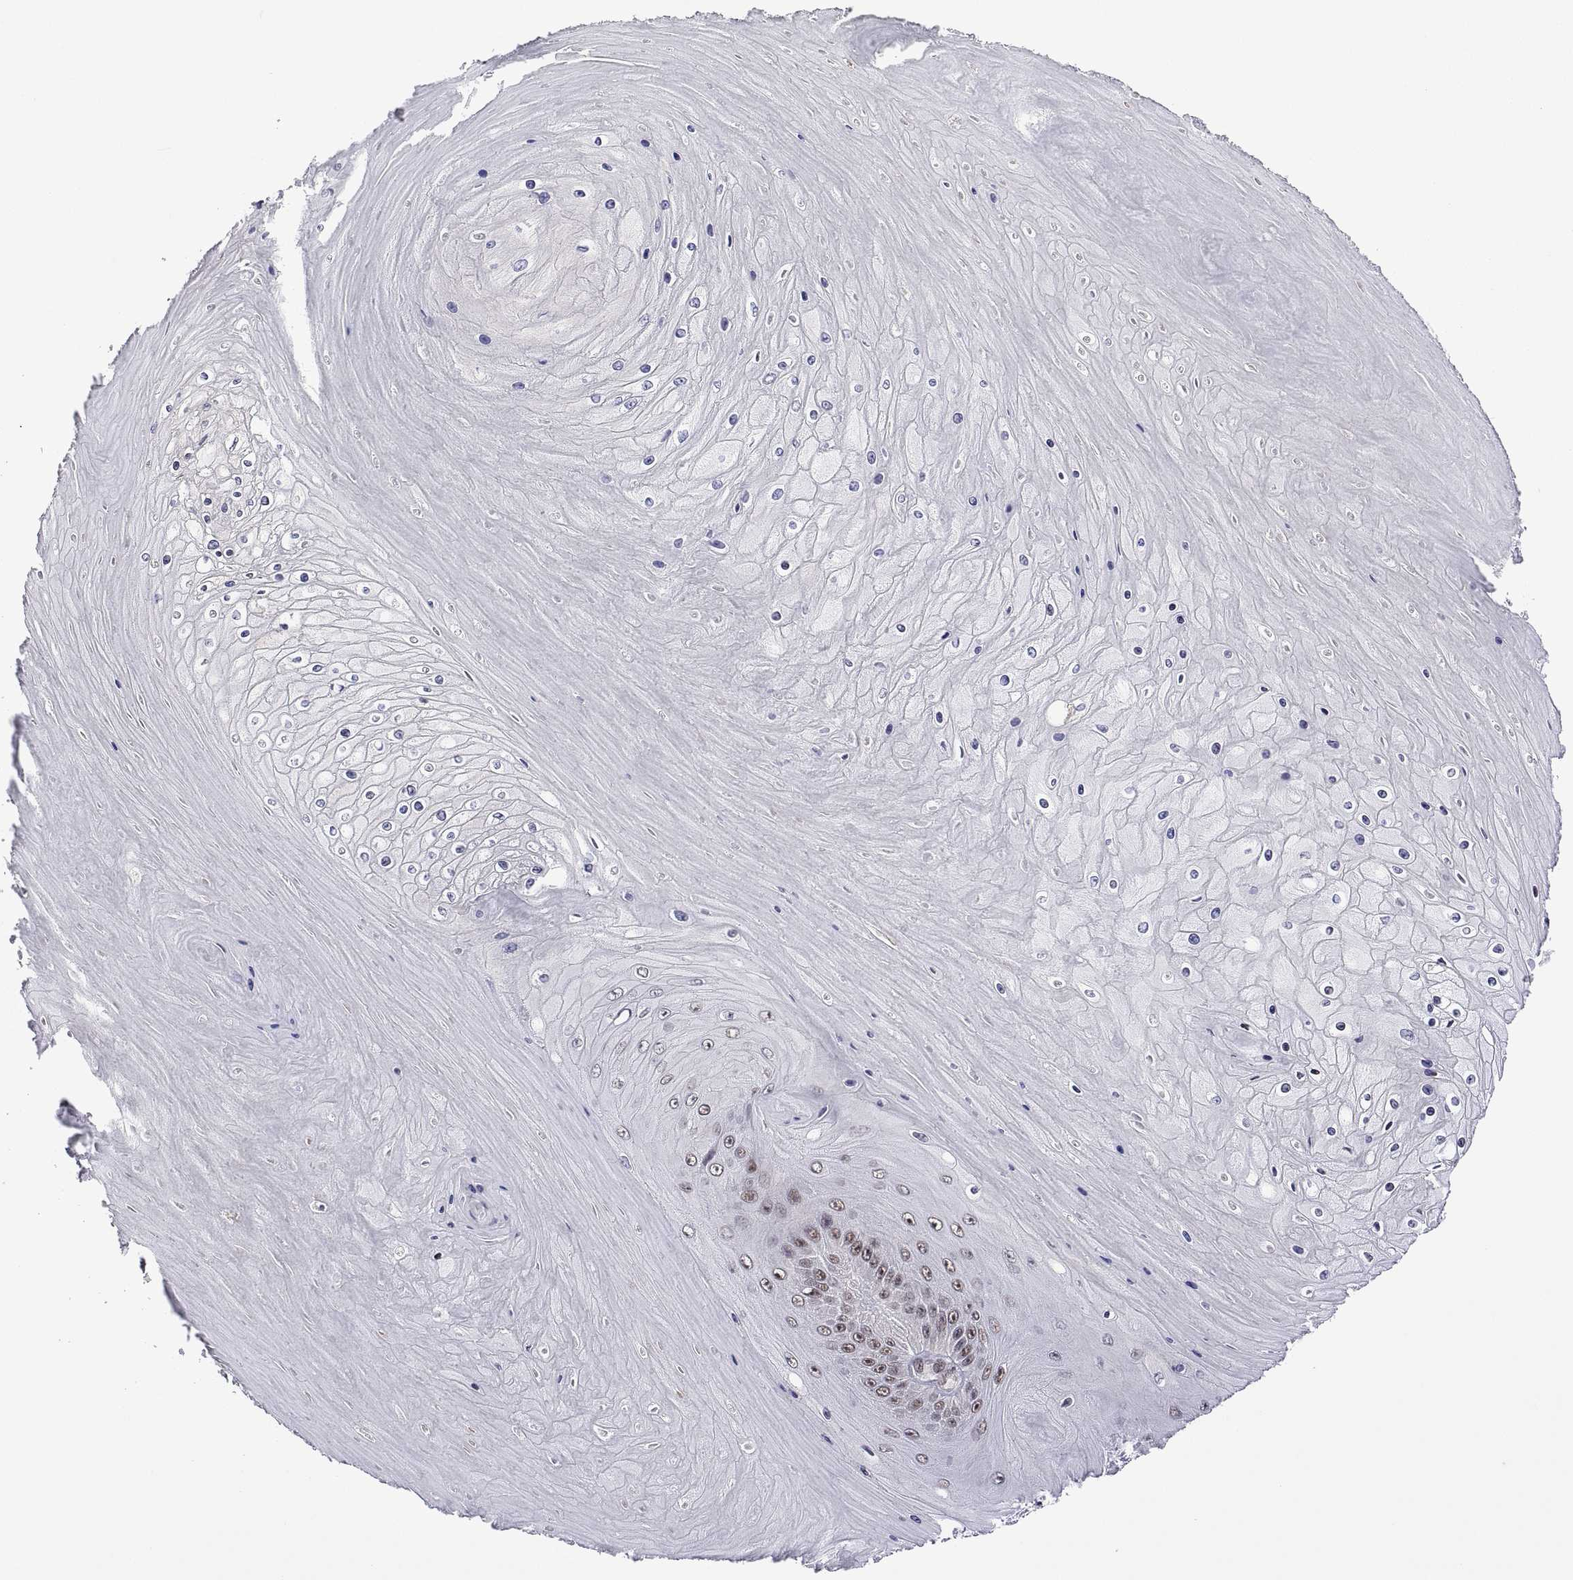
{"staining": {"intensity": "moderate", "quantity": "25%-75%", "location": "nuclear"}, "tissue": "skin cancer", "cell_type": "Tumor cells", "image_type": "cancer", "snomed": [{"axis": "morphology", "description": "Squamous cell carcinoma, NOS"}, {"axis": "topography", "description": "Skin"}], "caption": "Skin cancer tissue exhibits moderate nuclear expression in approximately 25%-75% of tumor cells, visualized by immunohistochemistry.", "gene": "NR4A1", "patient": {"sex": "male", "age": 62}}